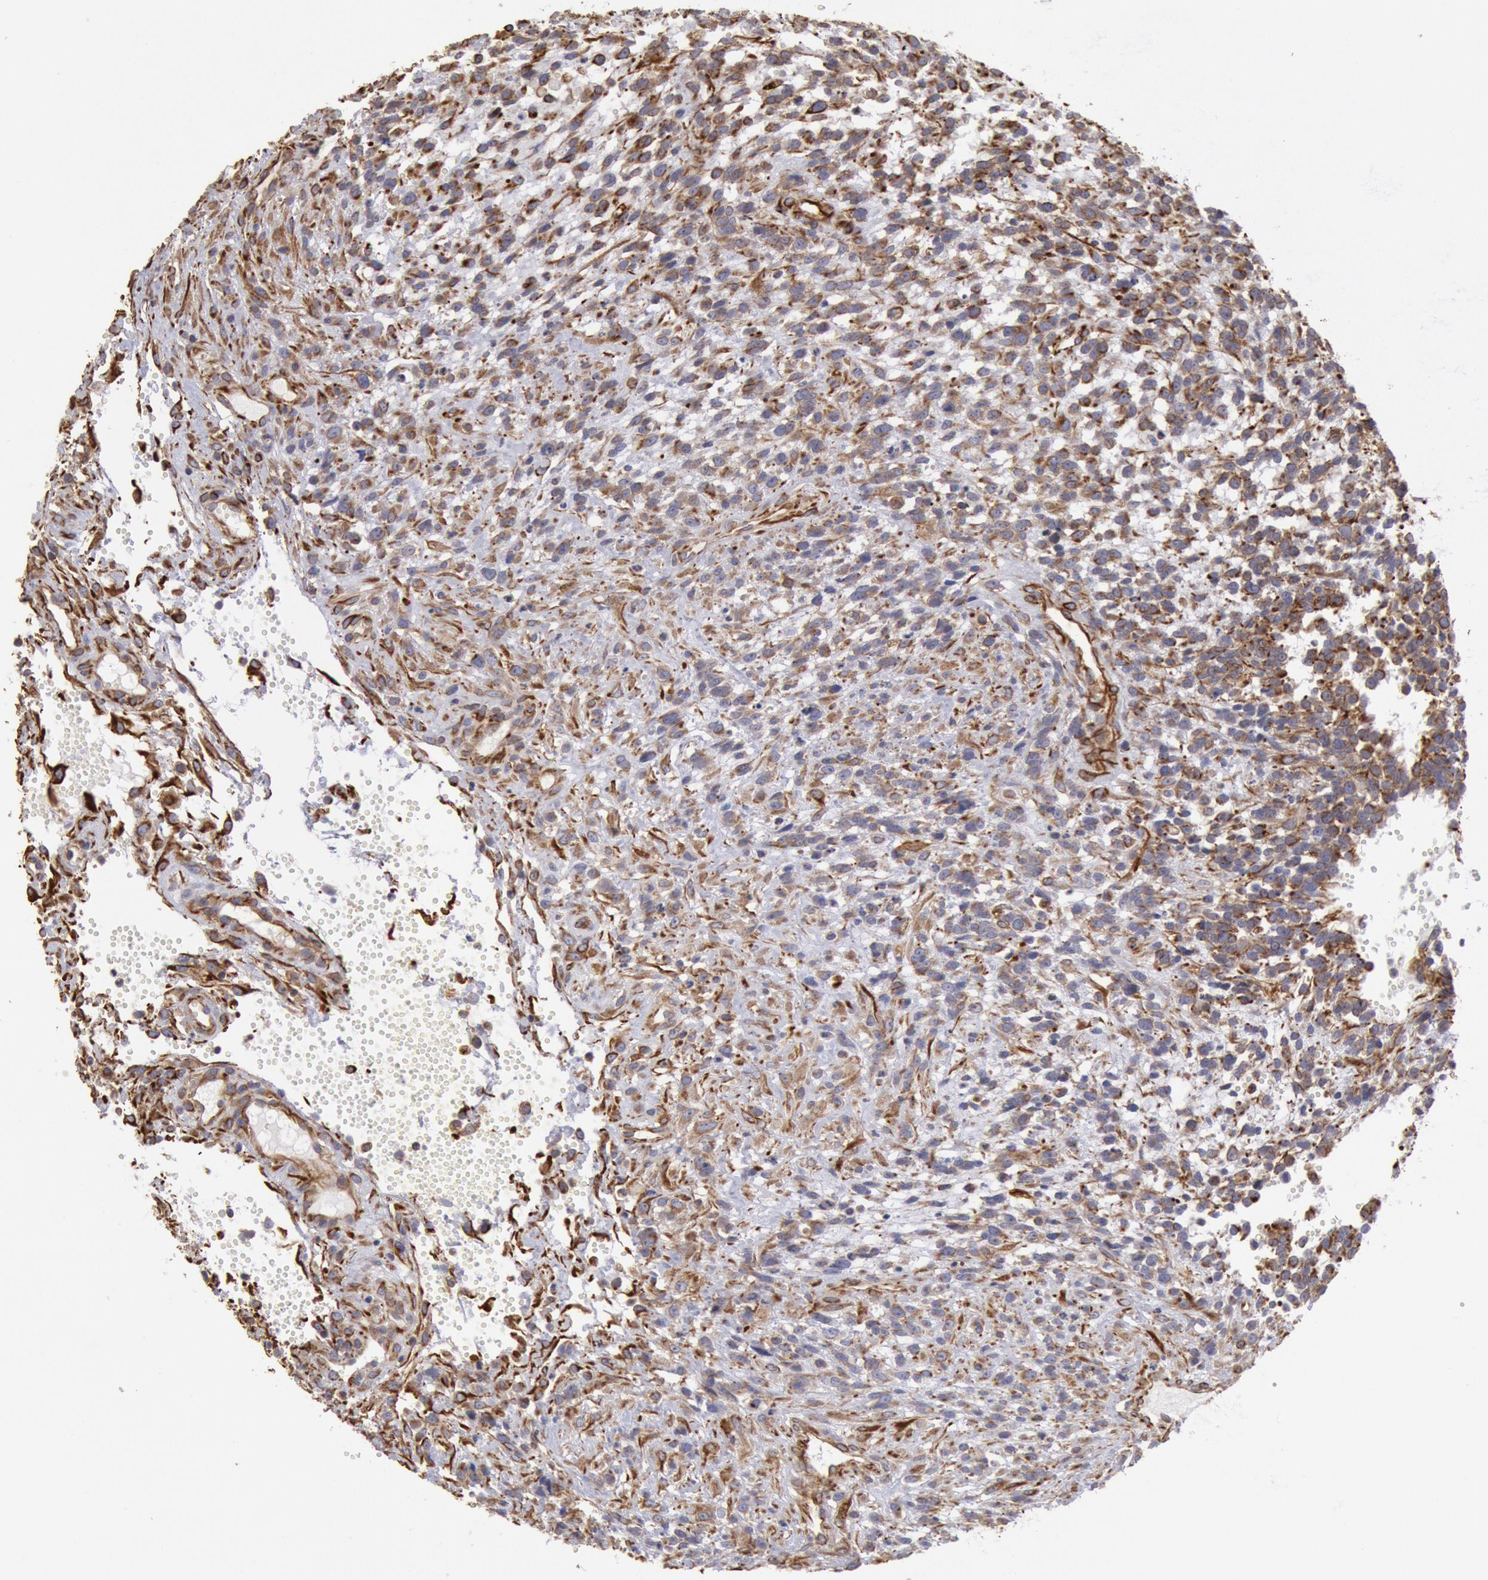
{"staining": {"intensity": "moderate", "quantity": ">75%", "location": "cytoplasmic/membranous"}, "tissue": "glioma", "cell_type": "Tumor cells", "image_type": "cancer", "snomed": [{"axis": "morphology", "description": "Glioma, malignant, High grade"}, {"axis": "topography", "description": "Brain"}], "caption": "Glioma tissue displays moderate cytoplasmic/membranous staining in approximately >75% of tumor cells, visualized by immunohistochemistry.", "gene": "RNF139", "patient": {"sex": "male", "age": 66}}